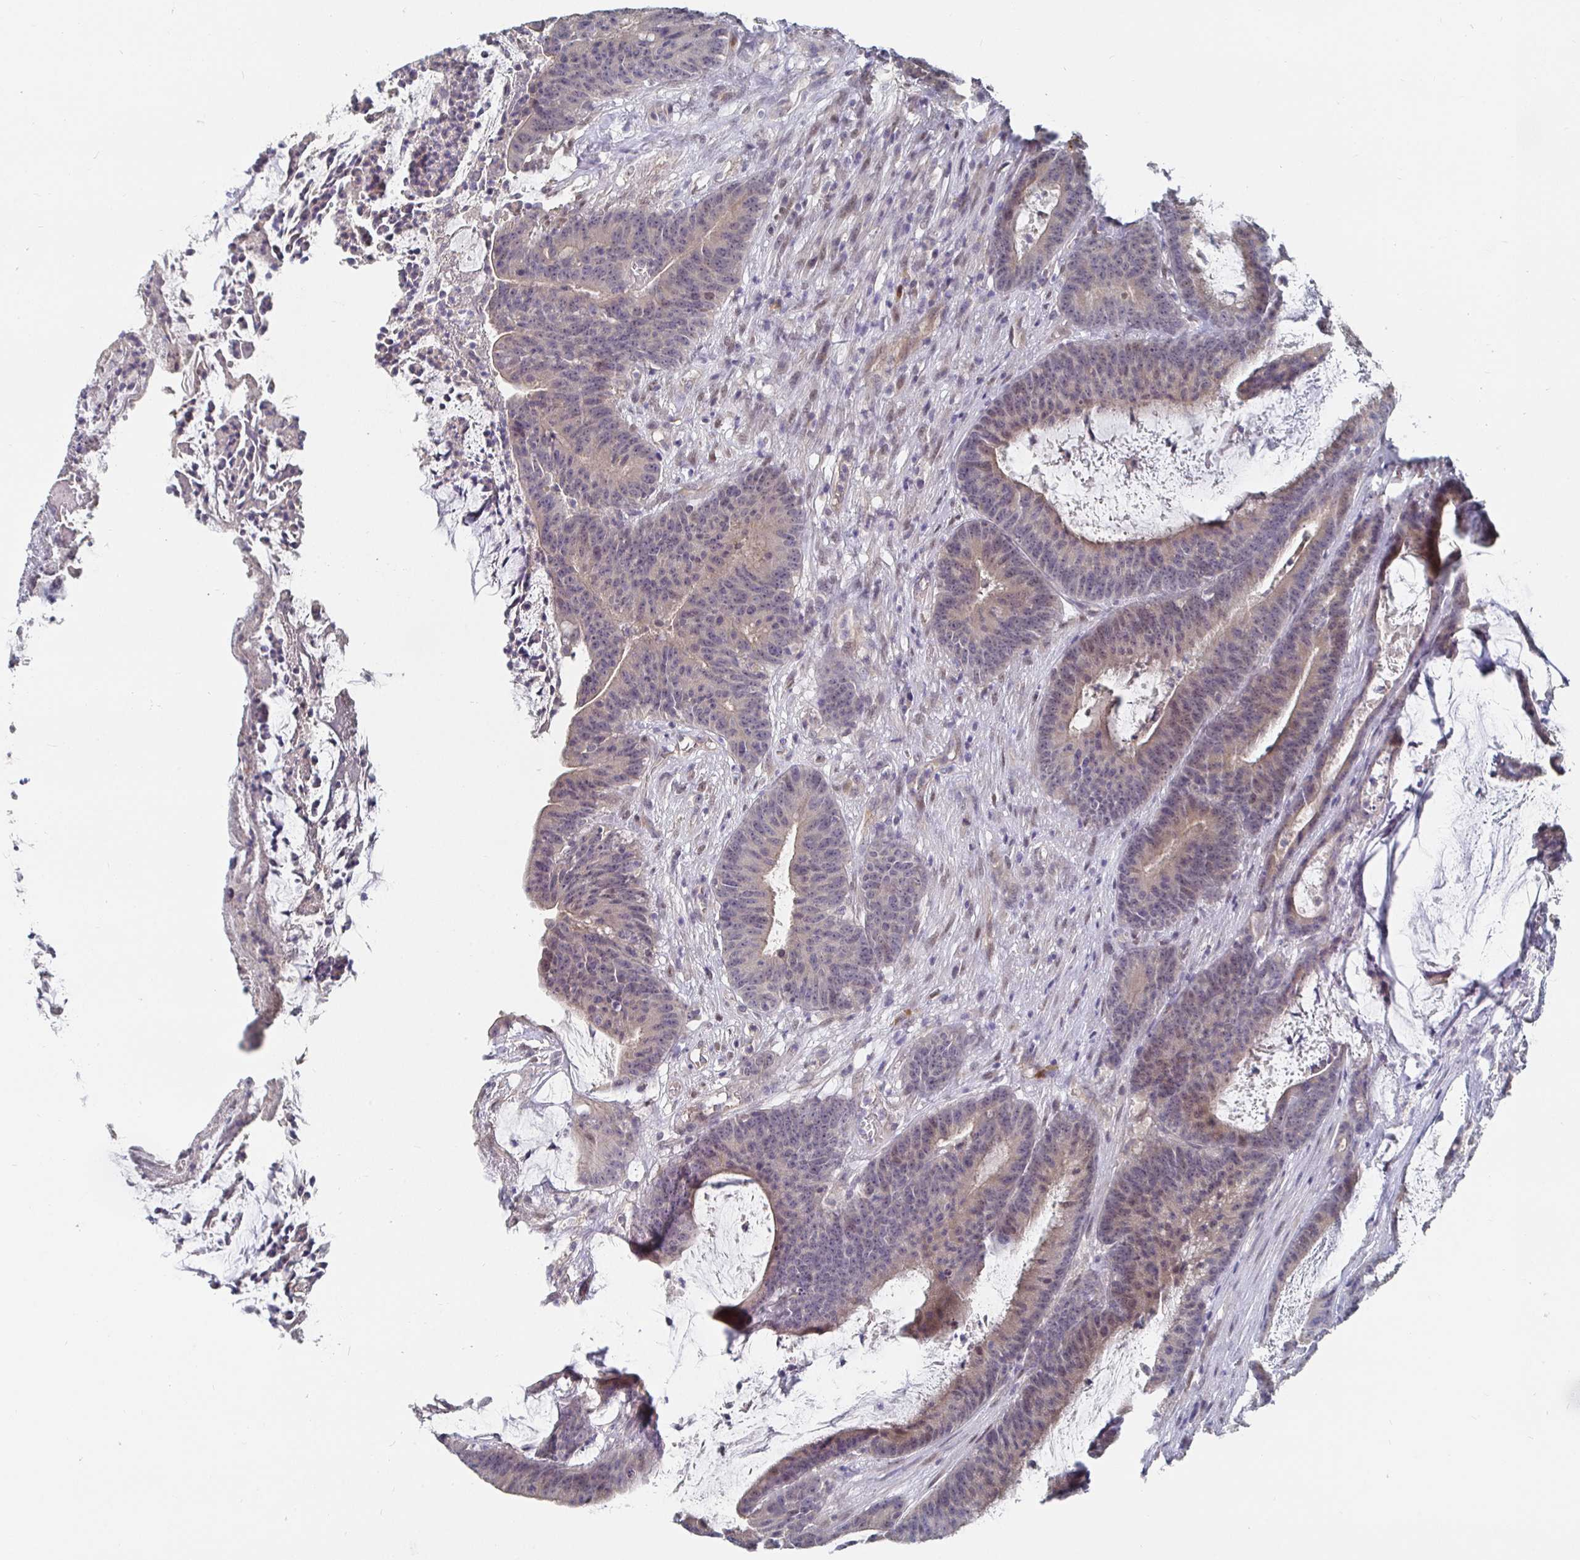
{"staining": {"intensity": "weak", "quantity": "25%-75%", "location": "cytoplasmic/membranous,nuclear"}, "tissue": "colorectal cancer", "cell_type": "Tumor cells", "image_type": "cancer", "snomed": [{"axis": "morphology", "description": "Adenocarcinoma, NOS"}, {"axis": "topography", "description": "Colon"}], "caption": "IHC (DAB) staining of human colorectal cancer shows weak cytoplasmic/membranous and nuclear protein expression in approximately 25%-75% of tumor cells.", "gene": "MEIS1", "patient": {"sex": "female", "age": 78}}